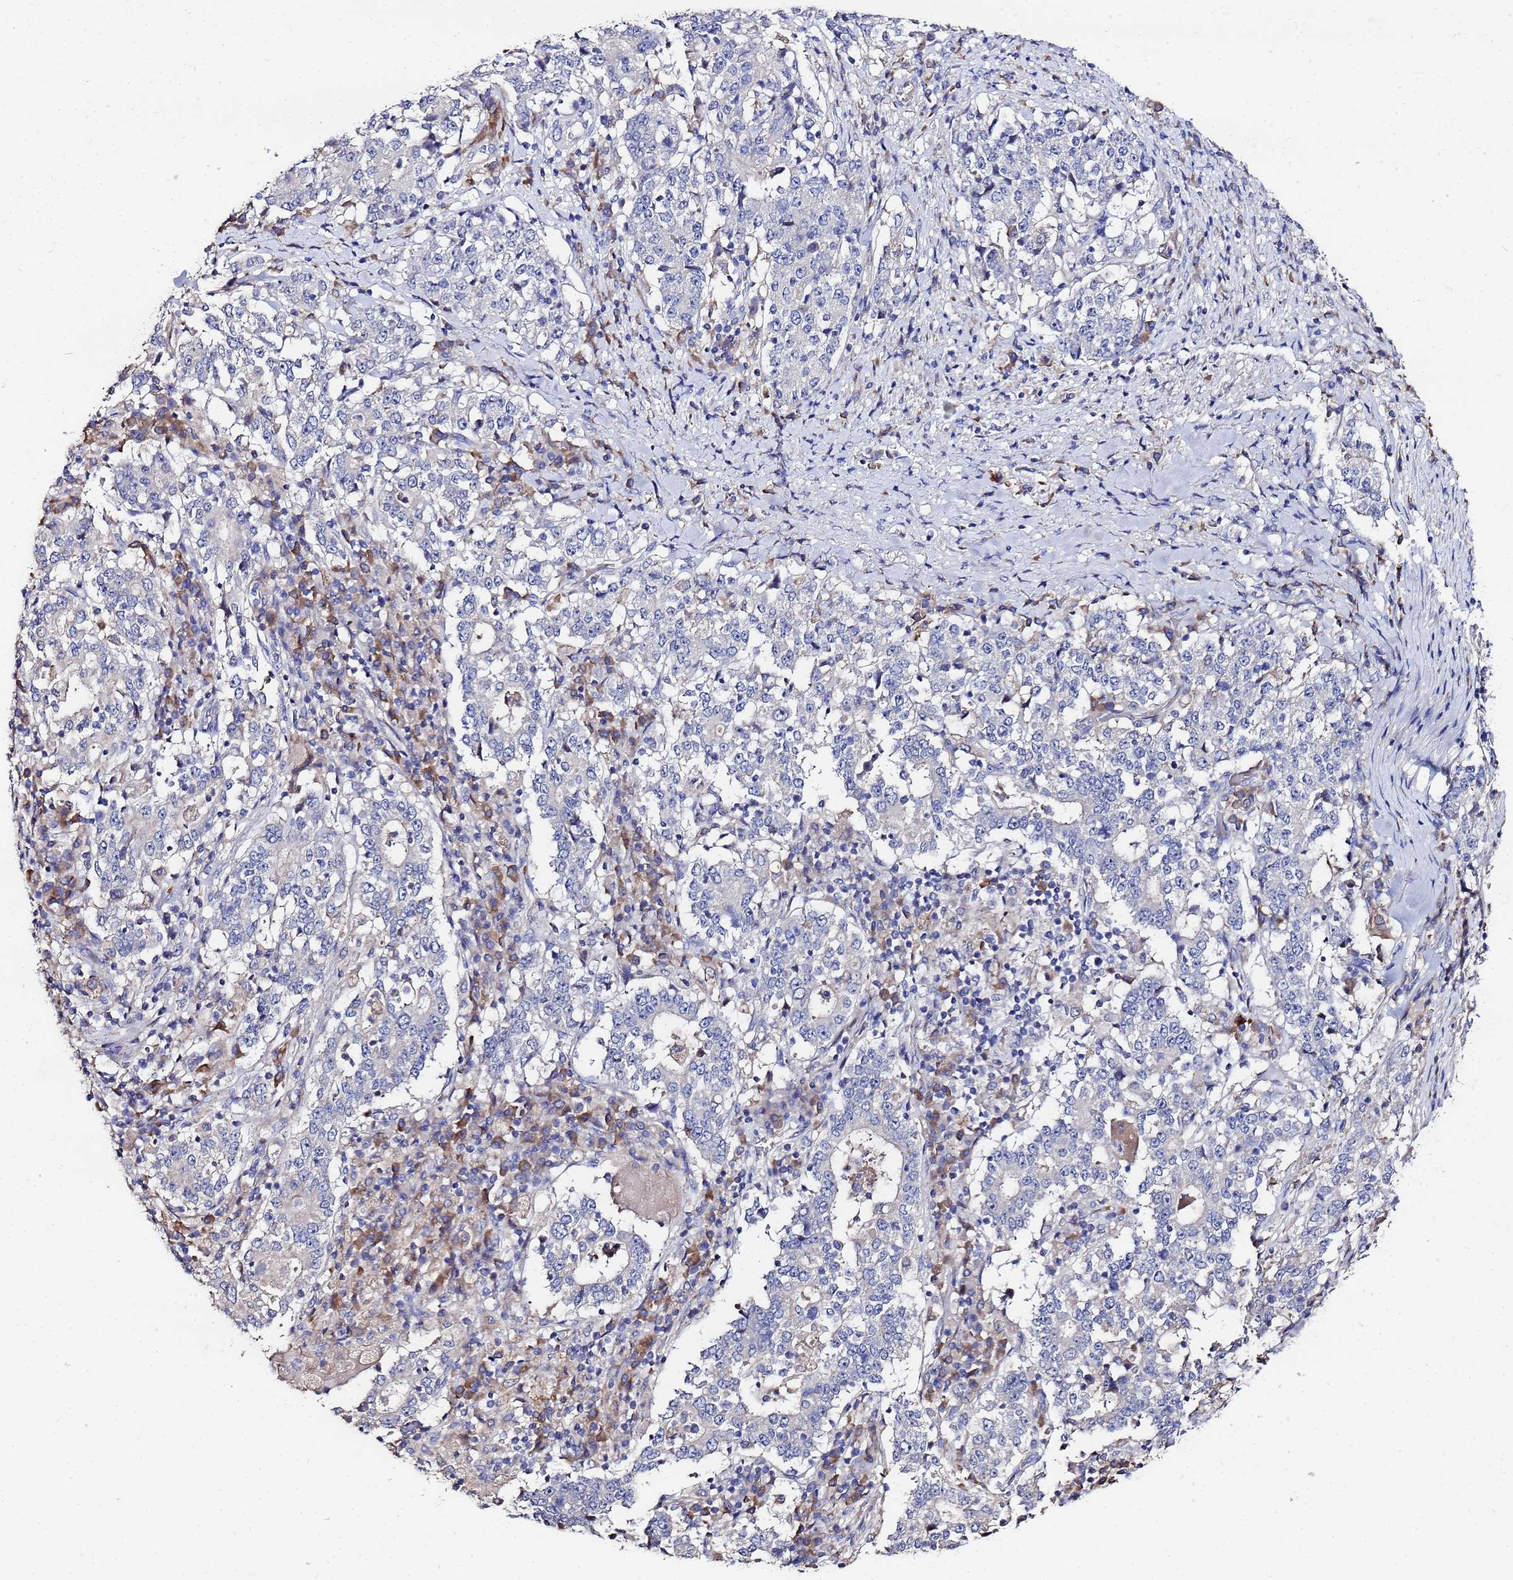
{"staining": {"intensity": "negative", "quantity": "none", "location": "none"}, "tissue": "stomach cancer", "cell_type": "Tumor cells", "image_type": "cancer", "snomed": [{"axis": "morphology", "description": "Adenocarcinoma, NOS"}, {"axis": "topography", "description": "Stomach"}], "caption": "Stomach adenocarcinoma was stained to show a protein in brown. There is no significant positivity in tumor cells. The staining is performed using DAB (3,3'-diaminobenzidine) brown chromogen with nuclei counter-stained in using hematoxylin.", "gene": "TCP10L", "patient": {"sex": "male", "age": 59}}